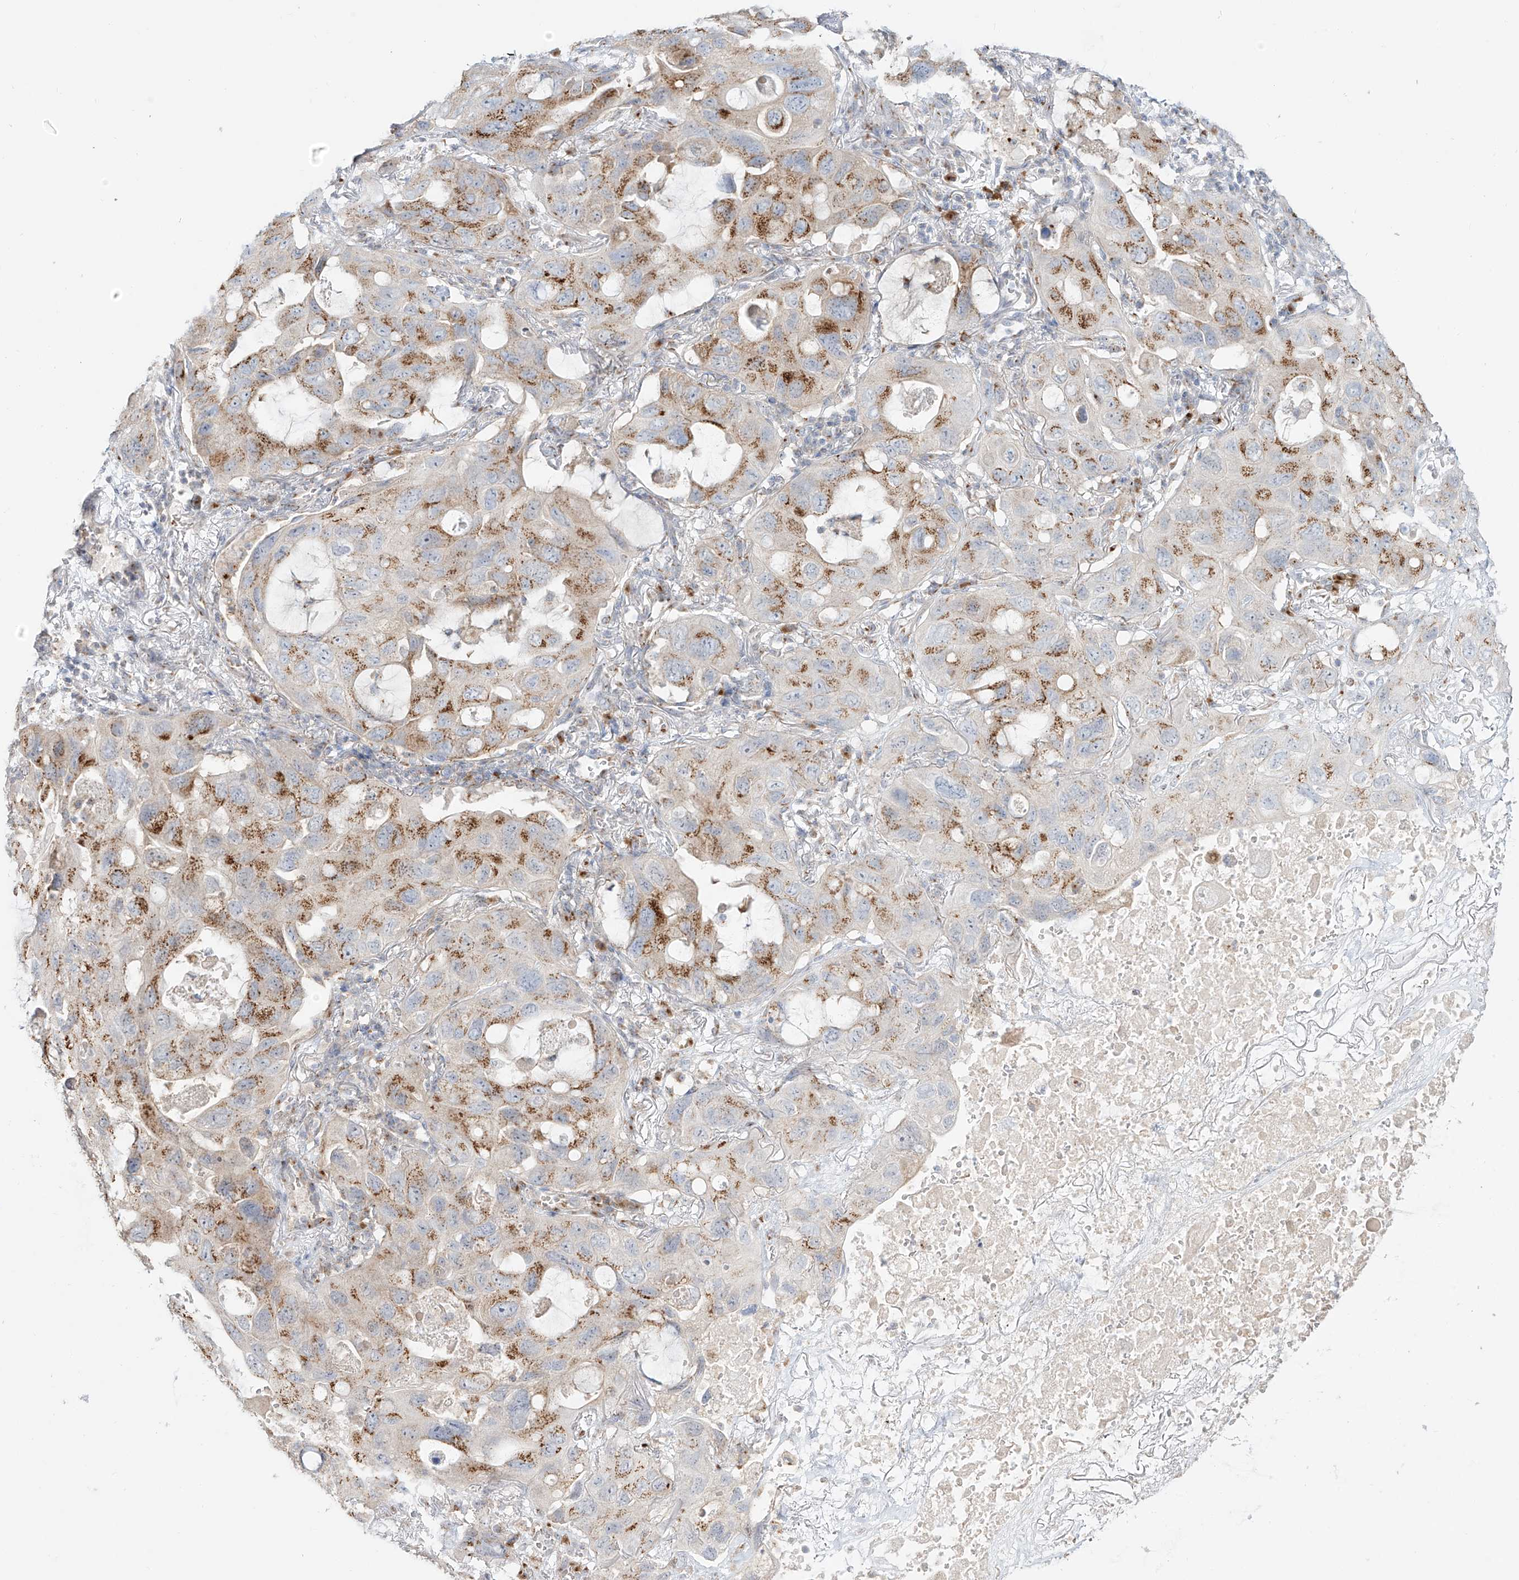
{"staining": {"intensity": "moderate", "quantity": "25%-75%", "location": "cytoplasmic/membranous"}, "tissue": "lung cancer", "cell_type": "Tumor cells", "image_type": "cancer", "snomed": [{"axis": "morphology", "description": "Squamous cell carcinoma, NOS"}, {"axis": "topography", "description": "Lung"}], "caption": "Brown immunohistochemical staining in human squamous cell carcinoma (lung) displays moderate cytoplasmic/membranous positivity in about 25%-75% of tumor cells.", "gene": "BSDC1", "patient": {"sex": "female", "age": 73}}